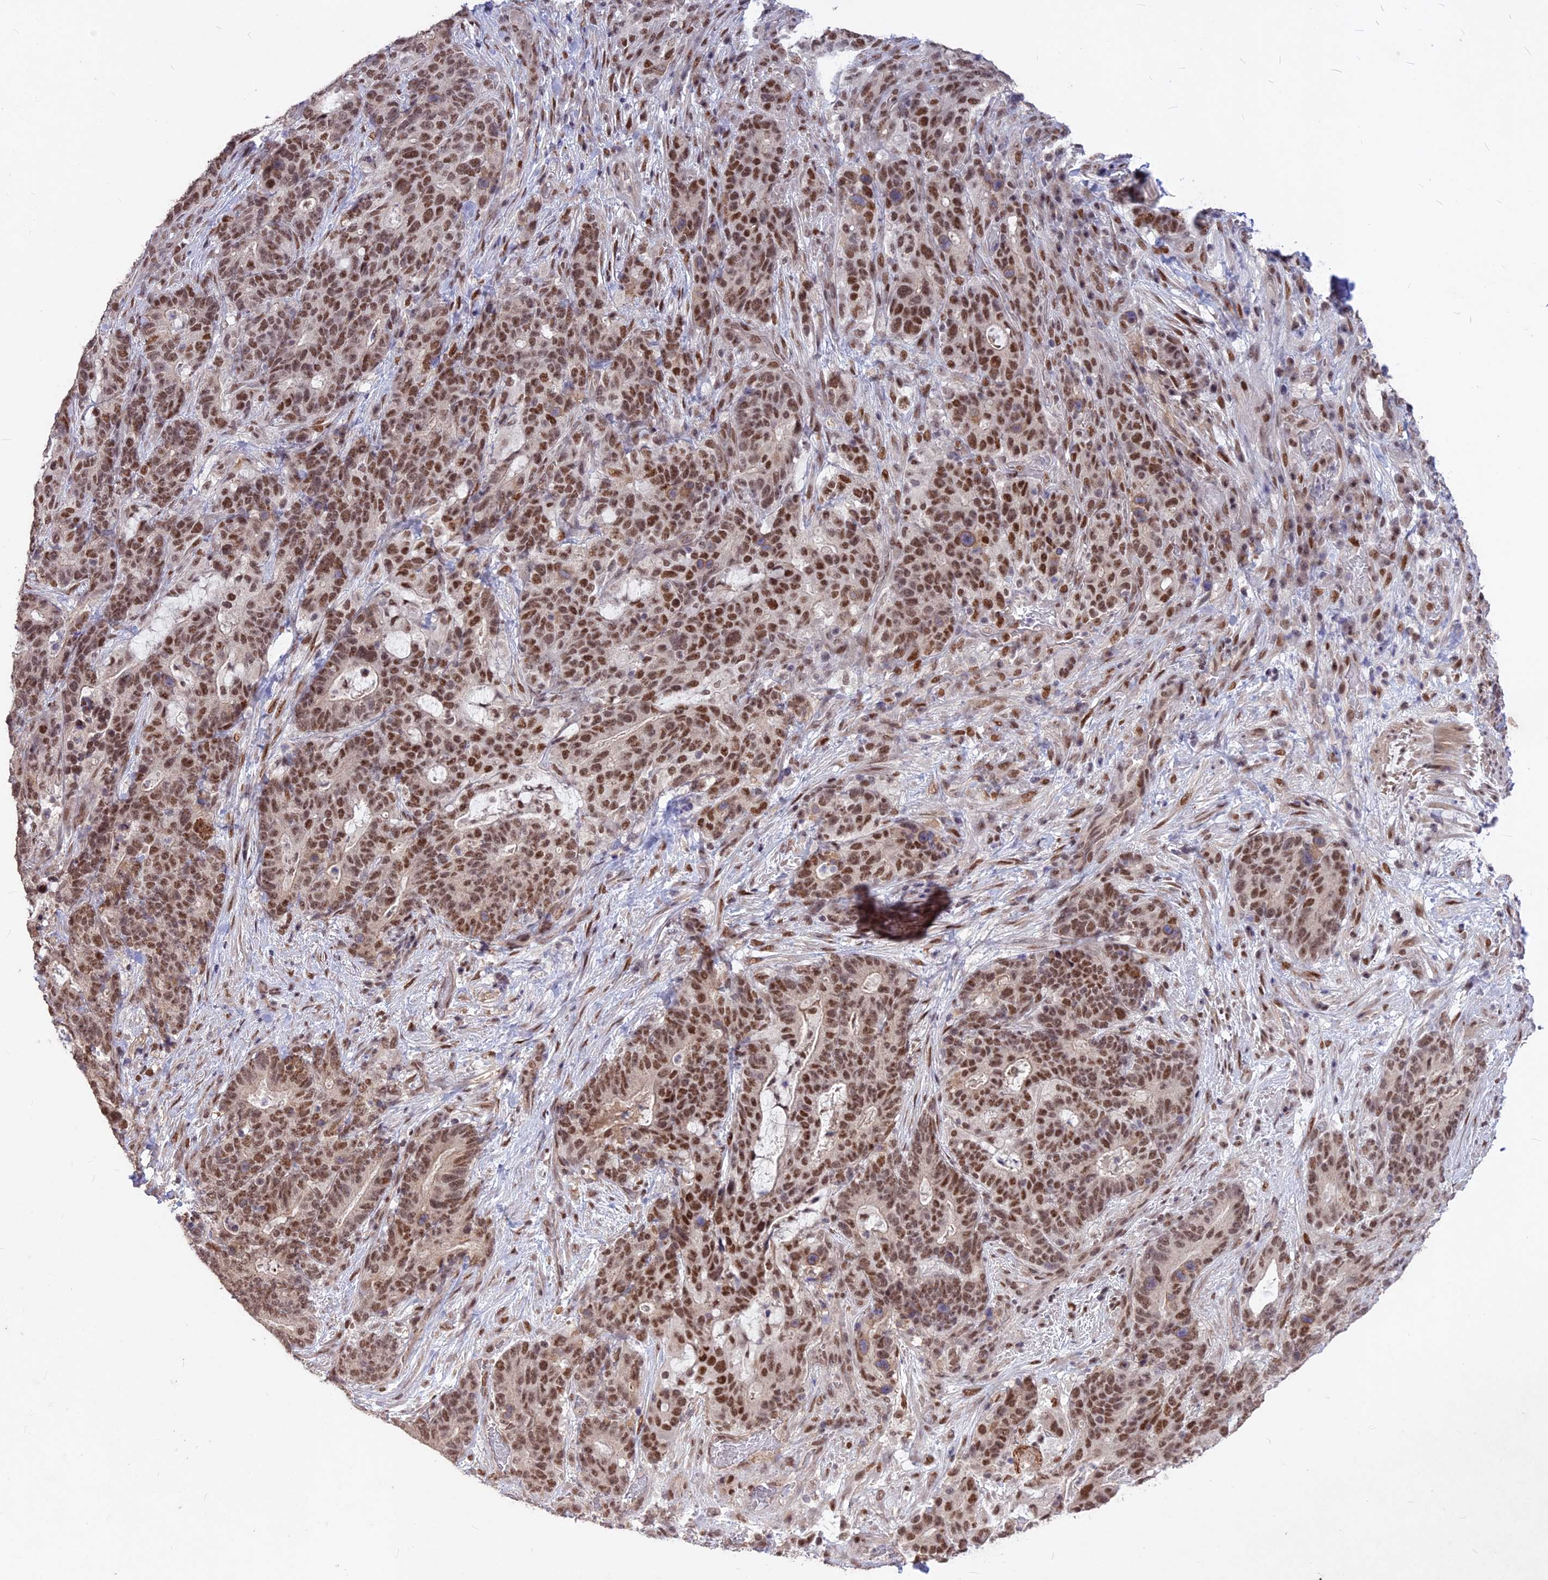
{"staining": {"intensity": "moderate", "quantity": ">75%", "location": "nuclear"}, "tissue": "stomach cancer", "cell_type": "Tumor cells", "image_type": "cancer", "snomed": [{"axis": "morphology", "description": "Normal tissue, NOS"}, {"axis": "morphology", "description": "Adenocarcinoma, NOS"}, {"axis": "topography", "description": "Stomach"}], "caption": "Human adenocarcinoma (stomach) stained with a brown dye reveals moderate nuclear positive expression in approximately >75% of tumor cells.", "gene": "DIS3", "patient": {"sex": "female", "age": 64}}